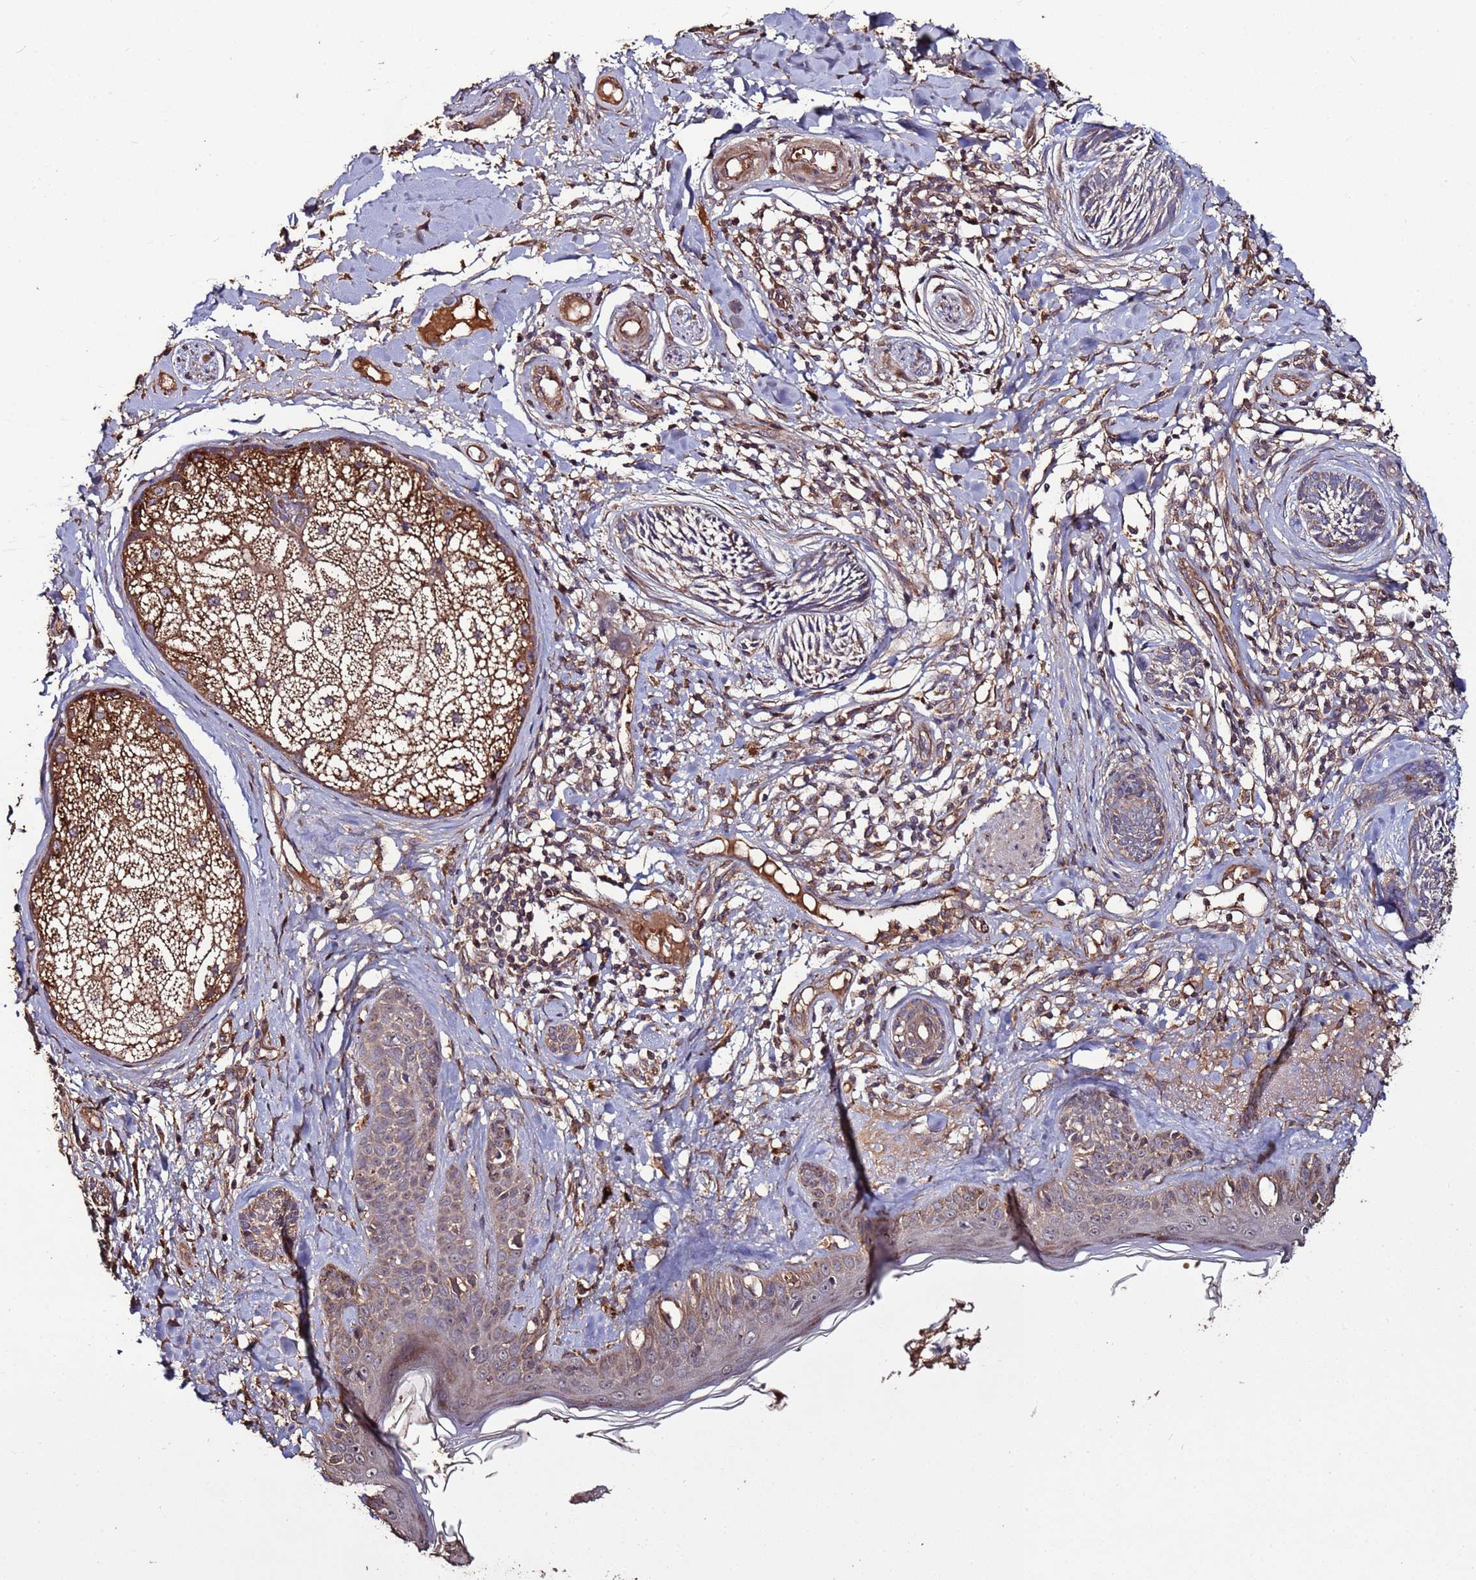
{"staining": {"intensity": "negative", "quantity": "none", "location": "none"}, "tissue": "skin cancer", "cell_type": "Tumor cells", "image_type": "cancer", "snomed": [{"axis": "morphology", "description": "Squamous cell carcinoma, NOS"}, {"axis": "topography", "description": "Skin"}], "caption": "There is no significant staining in tumor cells of squamous cell carcinoma (skin).", "gene": "RPS15A", "patient": {"sex": "male", "age": 82}}